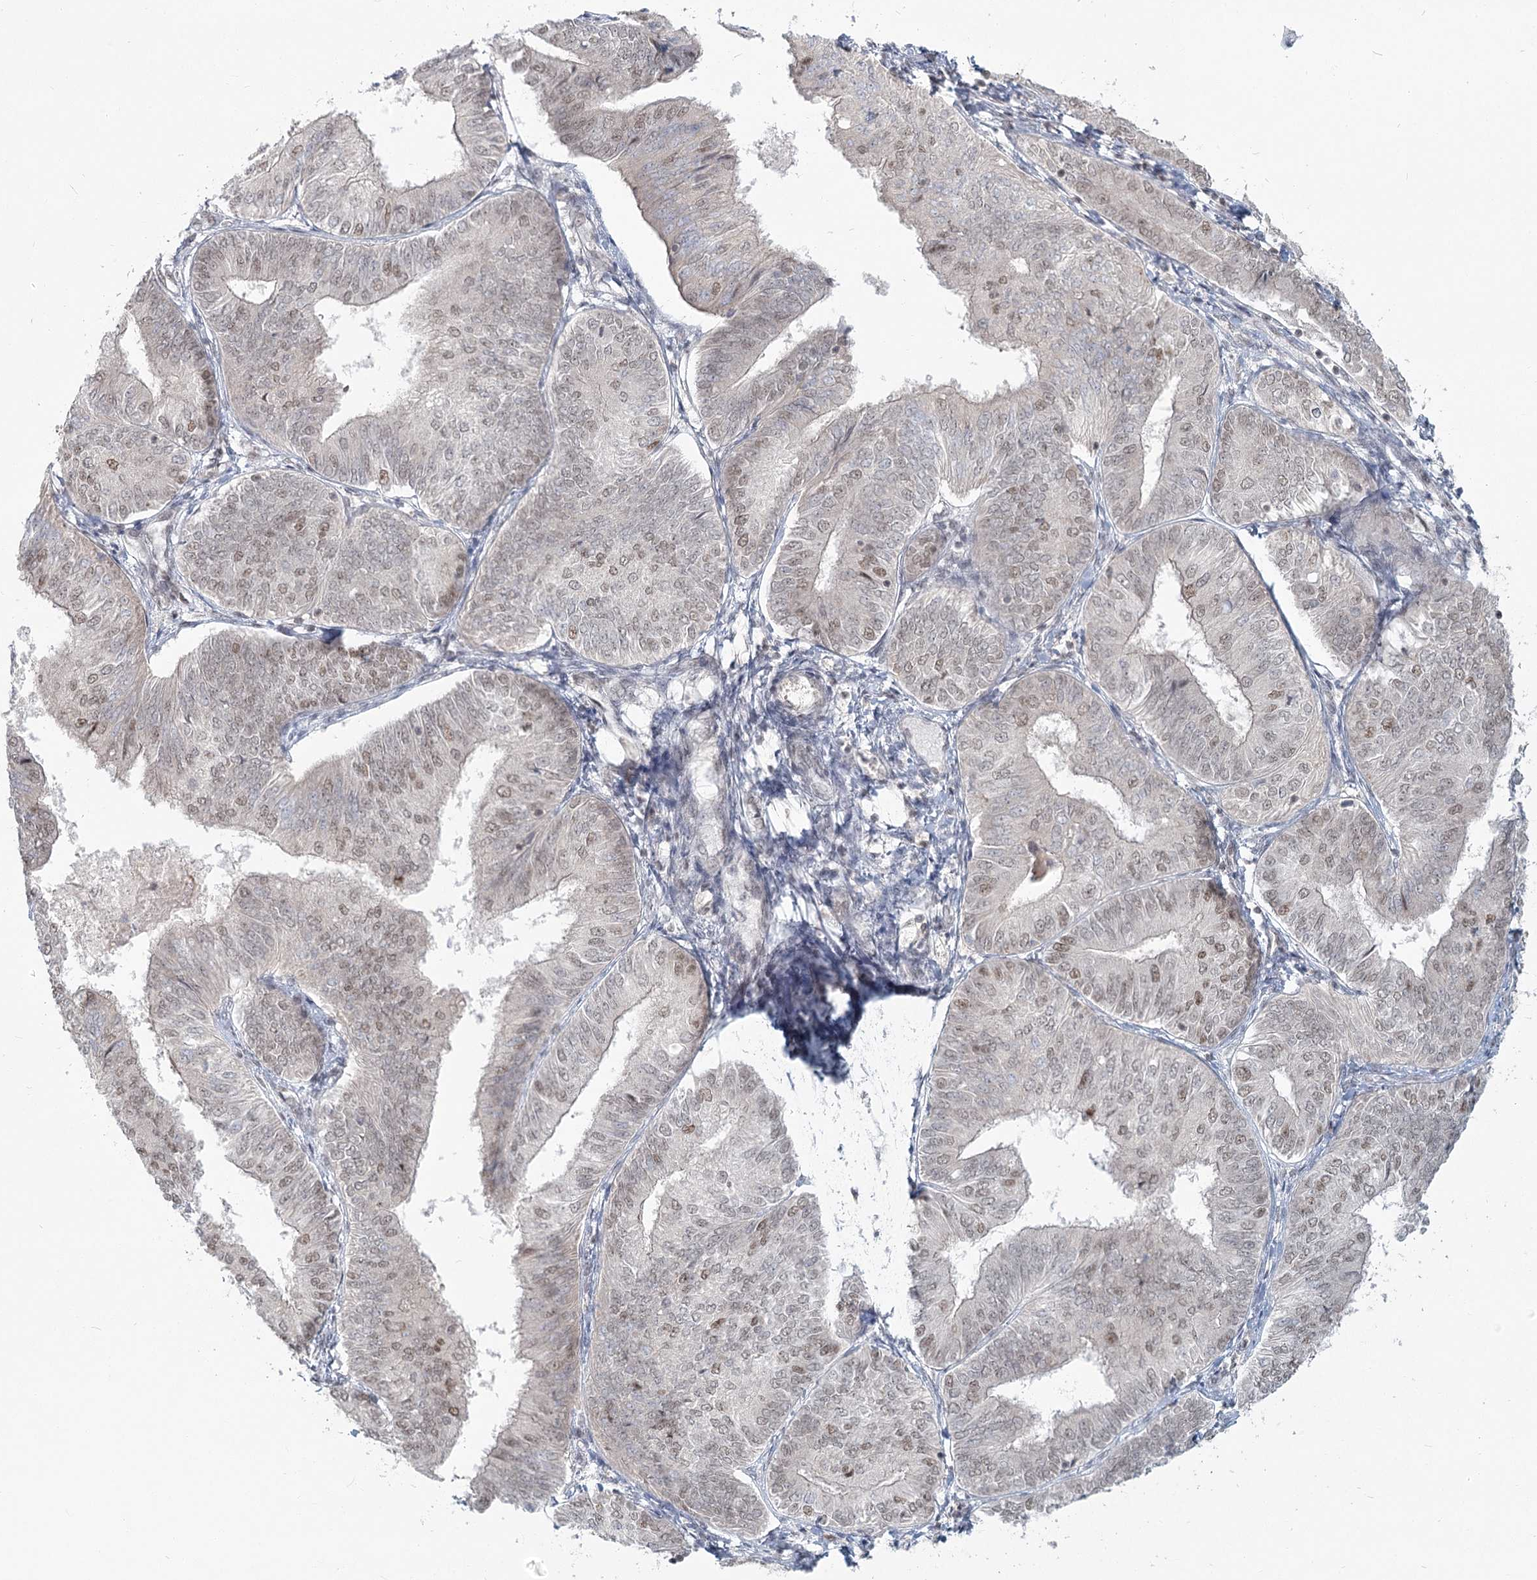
{"staining": {"intensity": "moderate", "quantity": "<25%", "location": "nuclear"}, "tissue": "endometrial cancer", "cell_type": "Tumor cells", "image_type": "cancer", "snomed": [{"axis": "morphology", "description": "Adenocarcinoma, NOS"}, {"axis": "topography", "description": "Endometrium"}], "caption": "High-magnification brightfield microscopy of endometrial adenocarcinoma stained with DAB (brown) and counterstained with hematoxylin (blue). tumor cells exhibit moderate nuclear positivity is appreciated in about<25% of cells.", "gene": "R3HCC1L", "patient": {"sex": "female", "age": 58}}